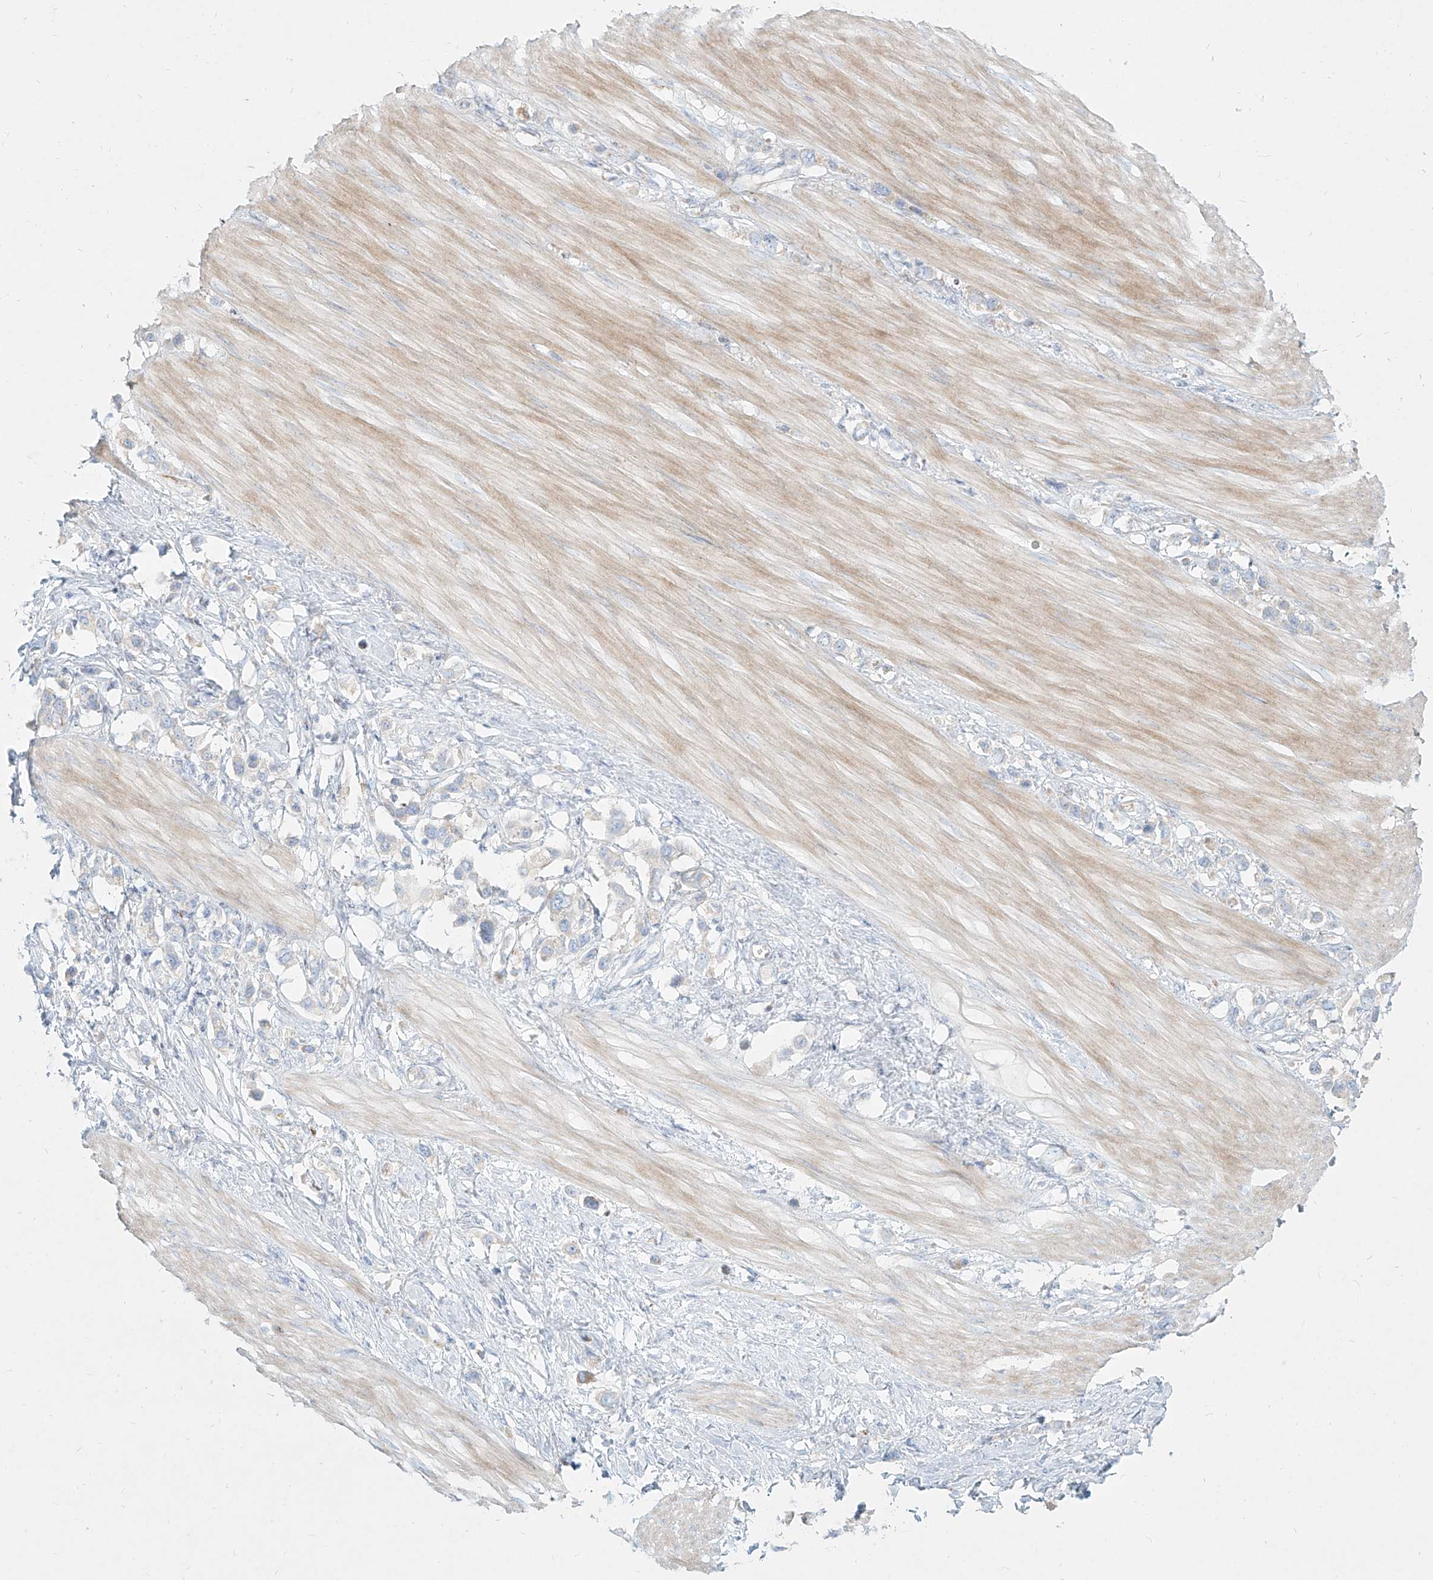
{"staining": {"intensity": "negative", "quantity": "none", "location": "none"}, "tissue": "stomach cancer", "cell_type": "Tumor cells", "image_type": "cancer", "snomed": [{"axis": "morphology", "description": "Adenocarcinoma, NOS"}, {"axis": "topography", "description": "Stomach"}], "caption": "Human adenocarcinoma (stomach) stained for a protein using immunohistochemistry displays no staining in tumor cells.", "gene": "MTX2", "patient": {"sex": "female", "age": 65}}